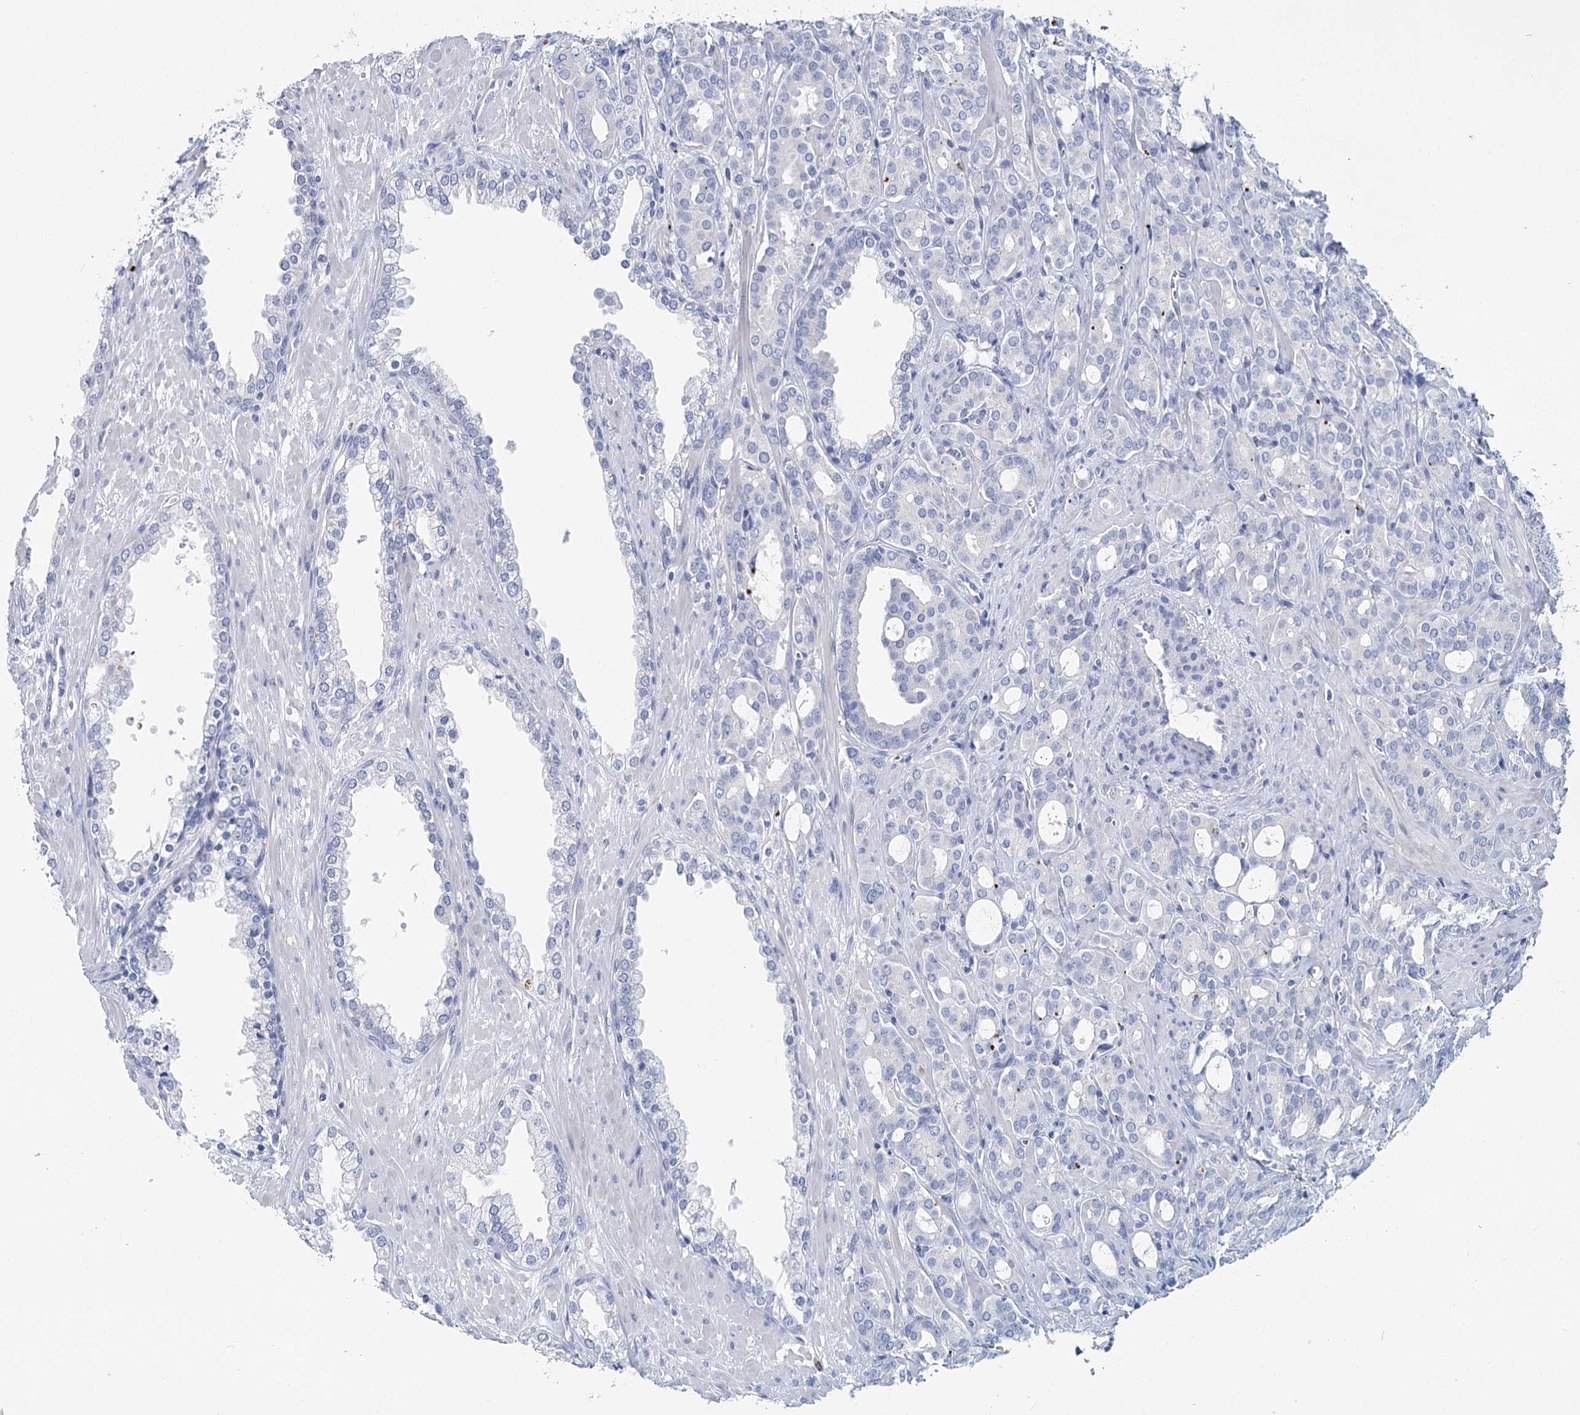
{"staining": {"intensity": "negative", "quantity": "none", "location": "none"}, "tissue": "prostate cancer", "cell_type": "Tumor cells", "image_type": "cancer", "snomed": [{"axis": "morphology", "description": "Adenocarcinoma, High grade"}, {"axis": "topography", "description": "Prostate"}], "caption": "This image is of high-grade adenocarcinoma (prostate) stained with IHC to label a protein in brown with the nuclei are counter-stained blue. There is no expression in tumor cells.", "gene": "METTL7B", "patient": {"sex": "male", "age": 72}}